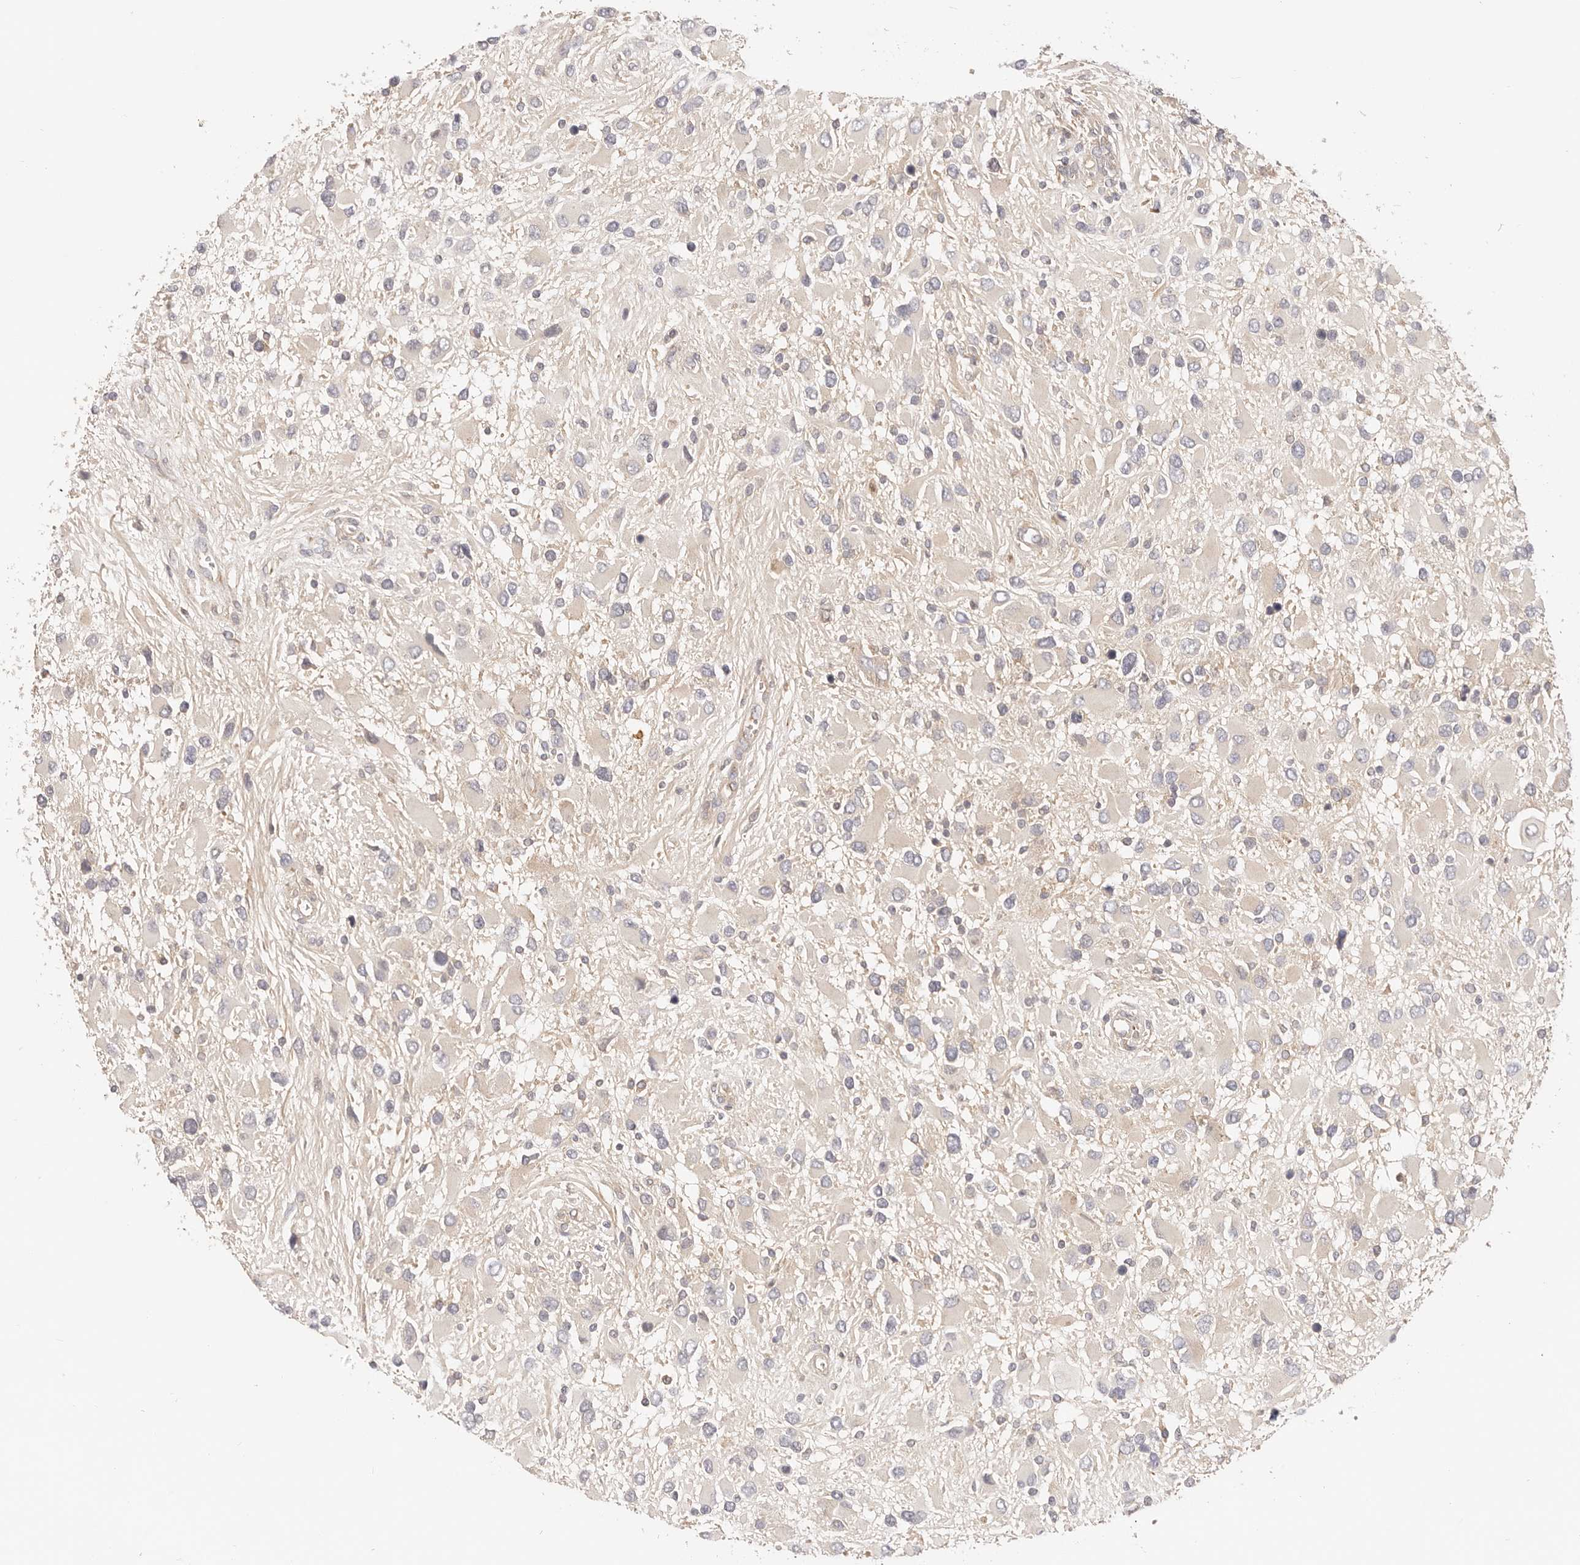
{"staining": {"intensity": "negative", "quantity": "none", "location": "none"}, "tissue": "glioma", "cell_type": "Tumor cells", "image_type": "cancer", "snomed": [{"axis": "morphology", "description": "Glioma, malignant, High grade"}, {"axis": "topography", "description": "Brain"}], "caption": "IHC of human malignant high-grade glioma shows no expression in tumor cells. (Brightfield microscopy of DAB immunohistochemistry (IHC) at high magnification).", "gene": "KCMF1", "patient": {"sex": "male", "age": 53}}